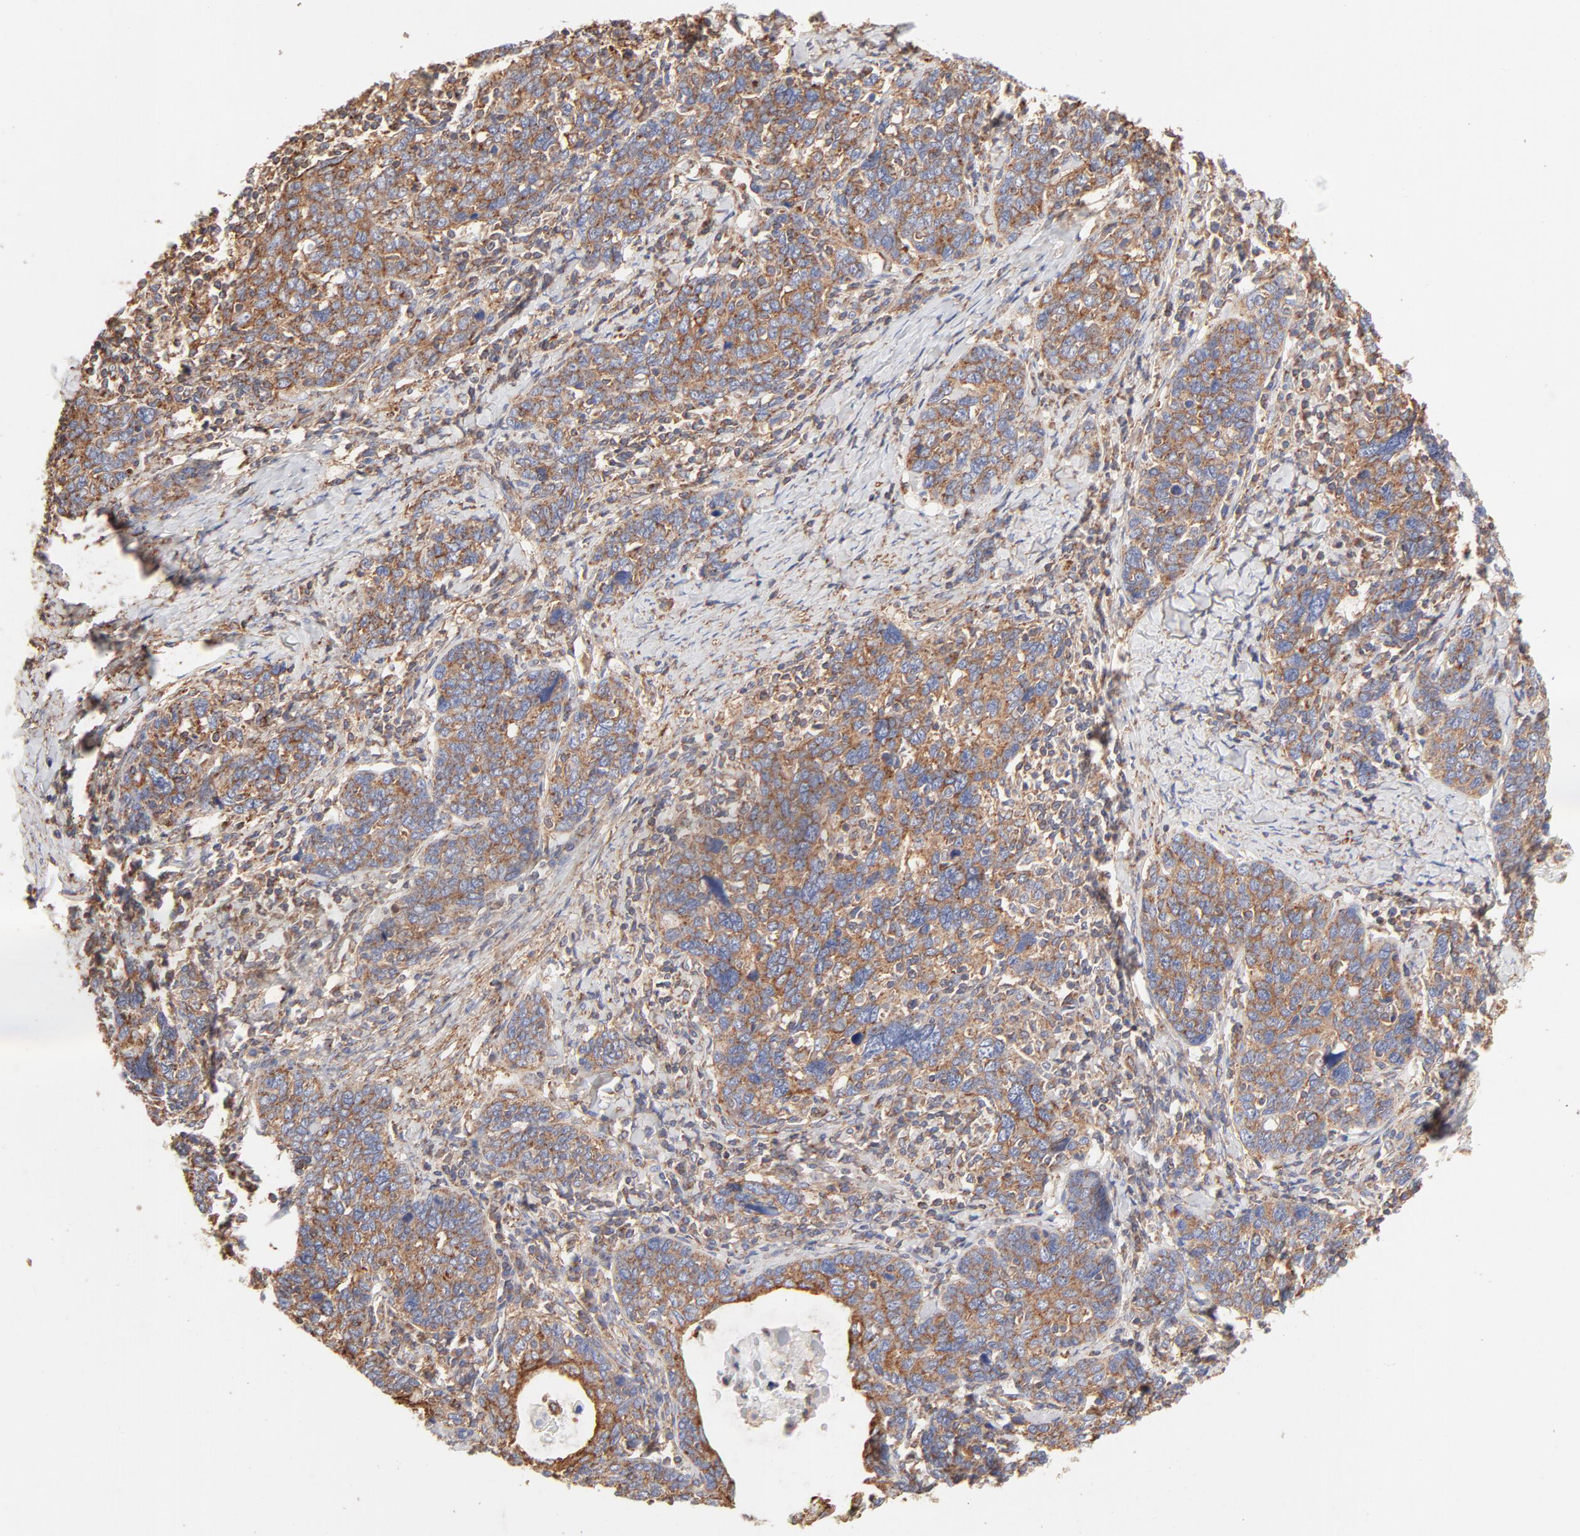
{"staining": {"intensity": "moderate", "quantity": ">75%", "location": "cytoplasmic/membranous"}, "tissue": "cervical cancer", "cell_type": "Tumor cells", "image_type": "cancer", "snomed": [{"axis": "morphology", "description": "Squamous cell carcinoma, NOS"}, {"axis": "topography", "description": "Cervix"}], "caption": "IHC image of neoplastic tissue: human cervical cancer stained using immunohistochemistry reveals medium levels of moderate protein expression localized specifically in the cytoplasmic/membranous of tumor cells, appearing as a cytoplasmic/membranous brown color.", "gene": "CLTB", "patient": {"sex": "female", "age": 41}}